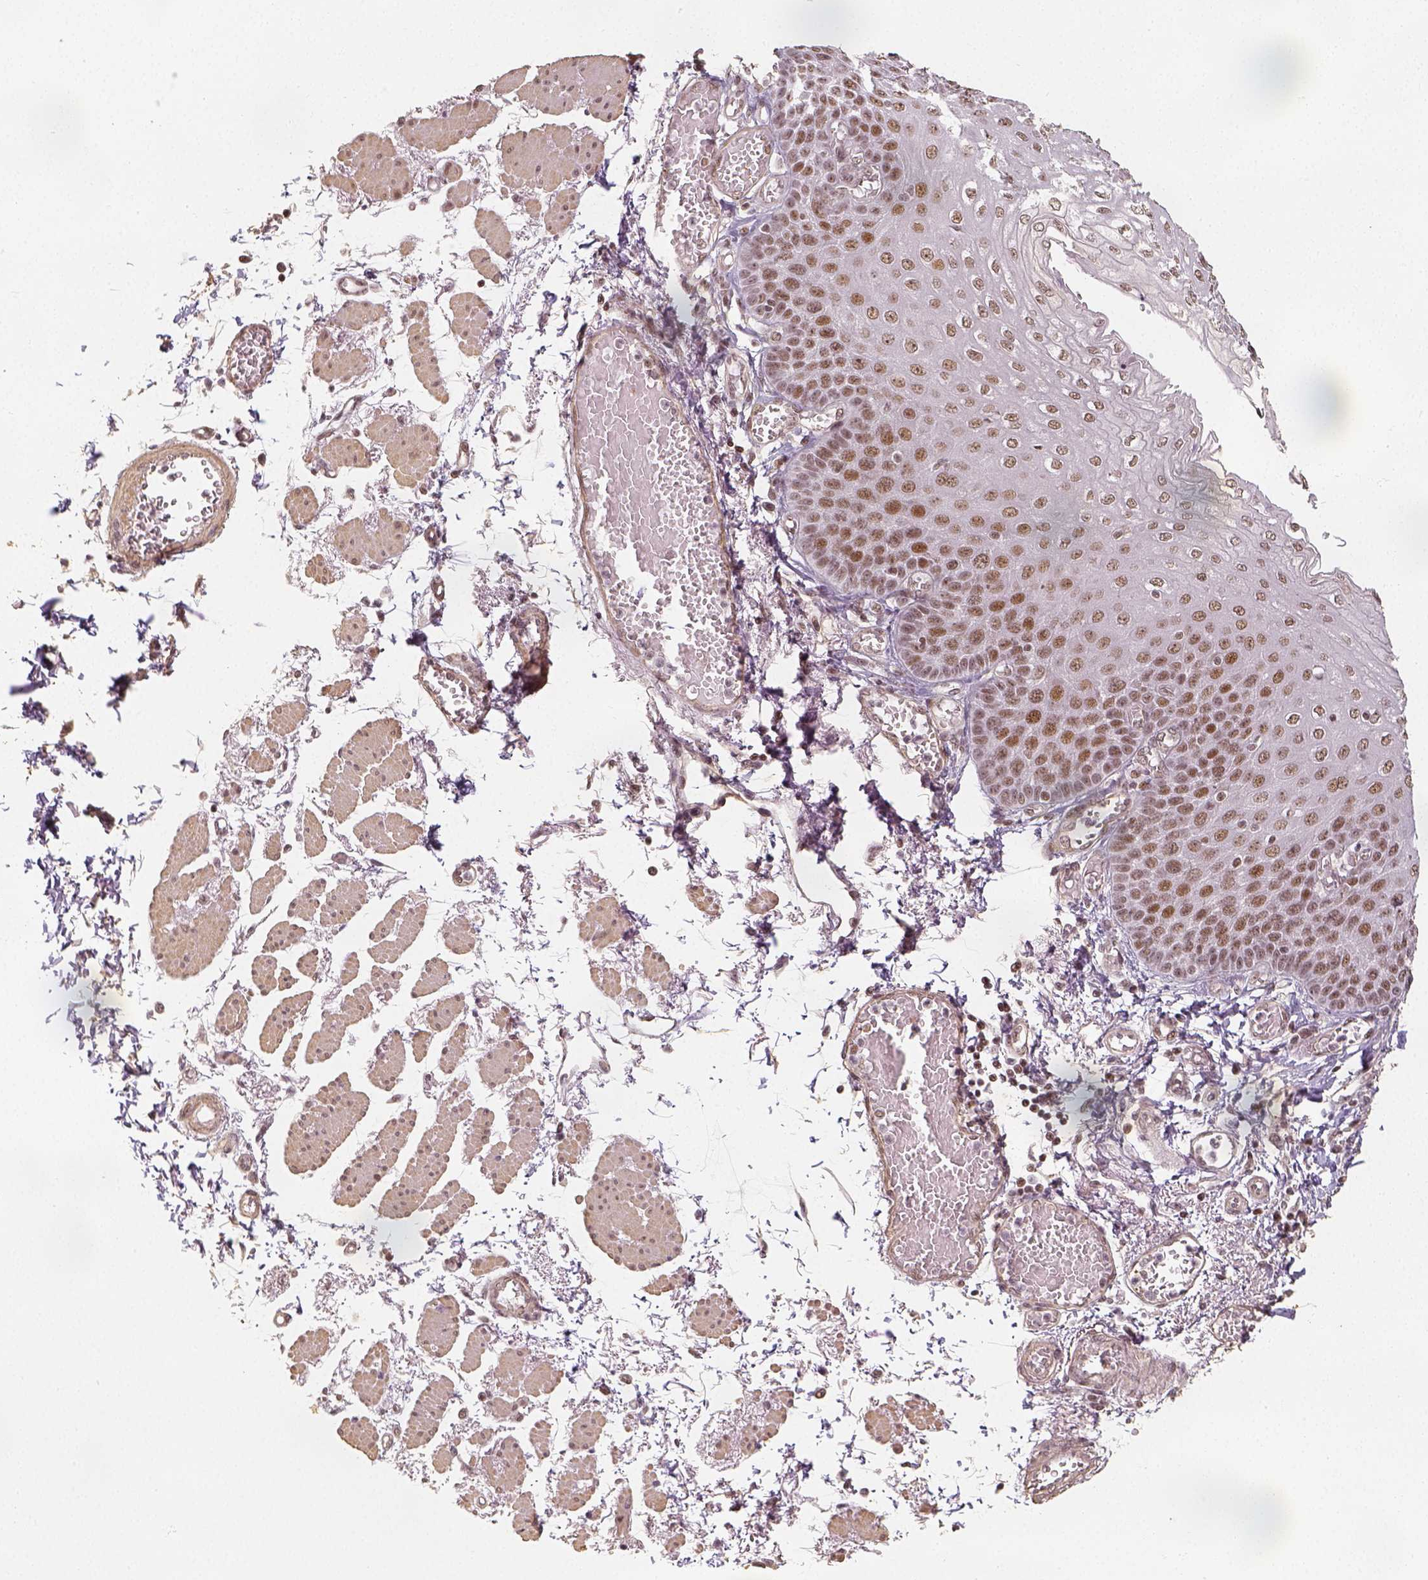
{"staining": {"intensity": "moderate", "quantity": ">75%", "location": "nuclear"}, "tissue": "esophagus", "cell_type": "Squamous epithelial cells", "image_type": "normal", "snomed": [{"axis": "morphology", "description": "Normal tissue, NOS"}, {"axis": "morphology", "description": "Adenocarcinoma, NOS"}, {"axis": "topography", "description": "Esophagus"}], "caption": "A medium amount of moderate nuclear staining is present in approximately >75% of squamous epithelial cells in unremarkable esophagus. (brown staining indicates protein expression, while blue staining denotes nuclei).", "gene": "HDAC1", "patient": {"sex": "male", "age": 81}}